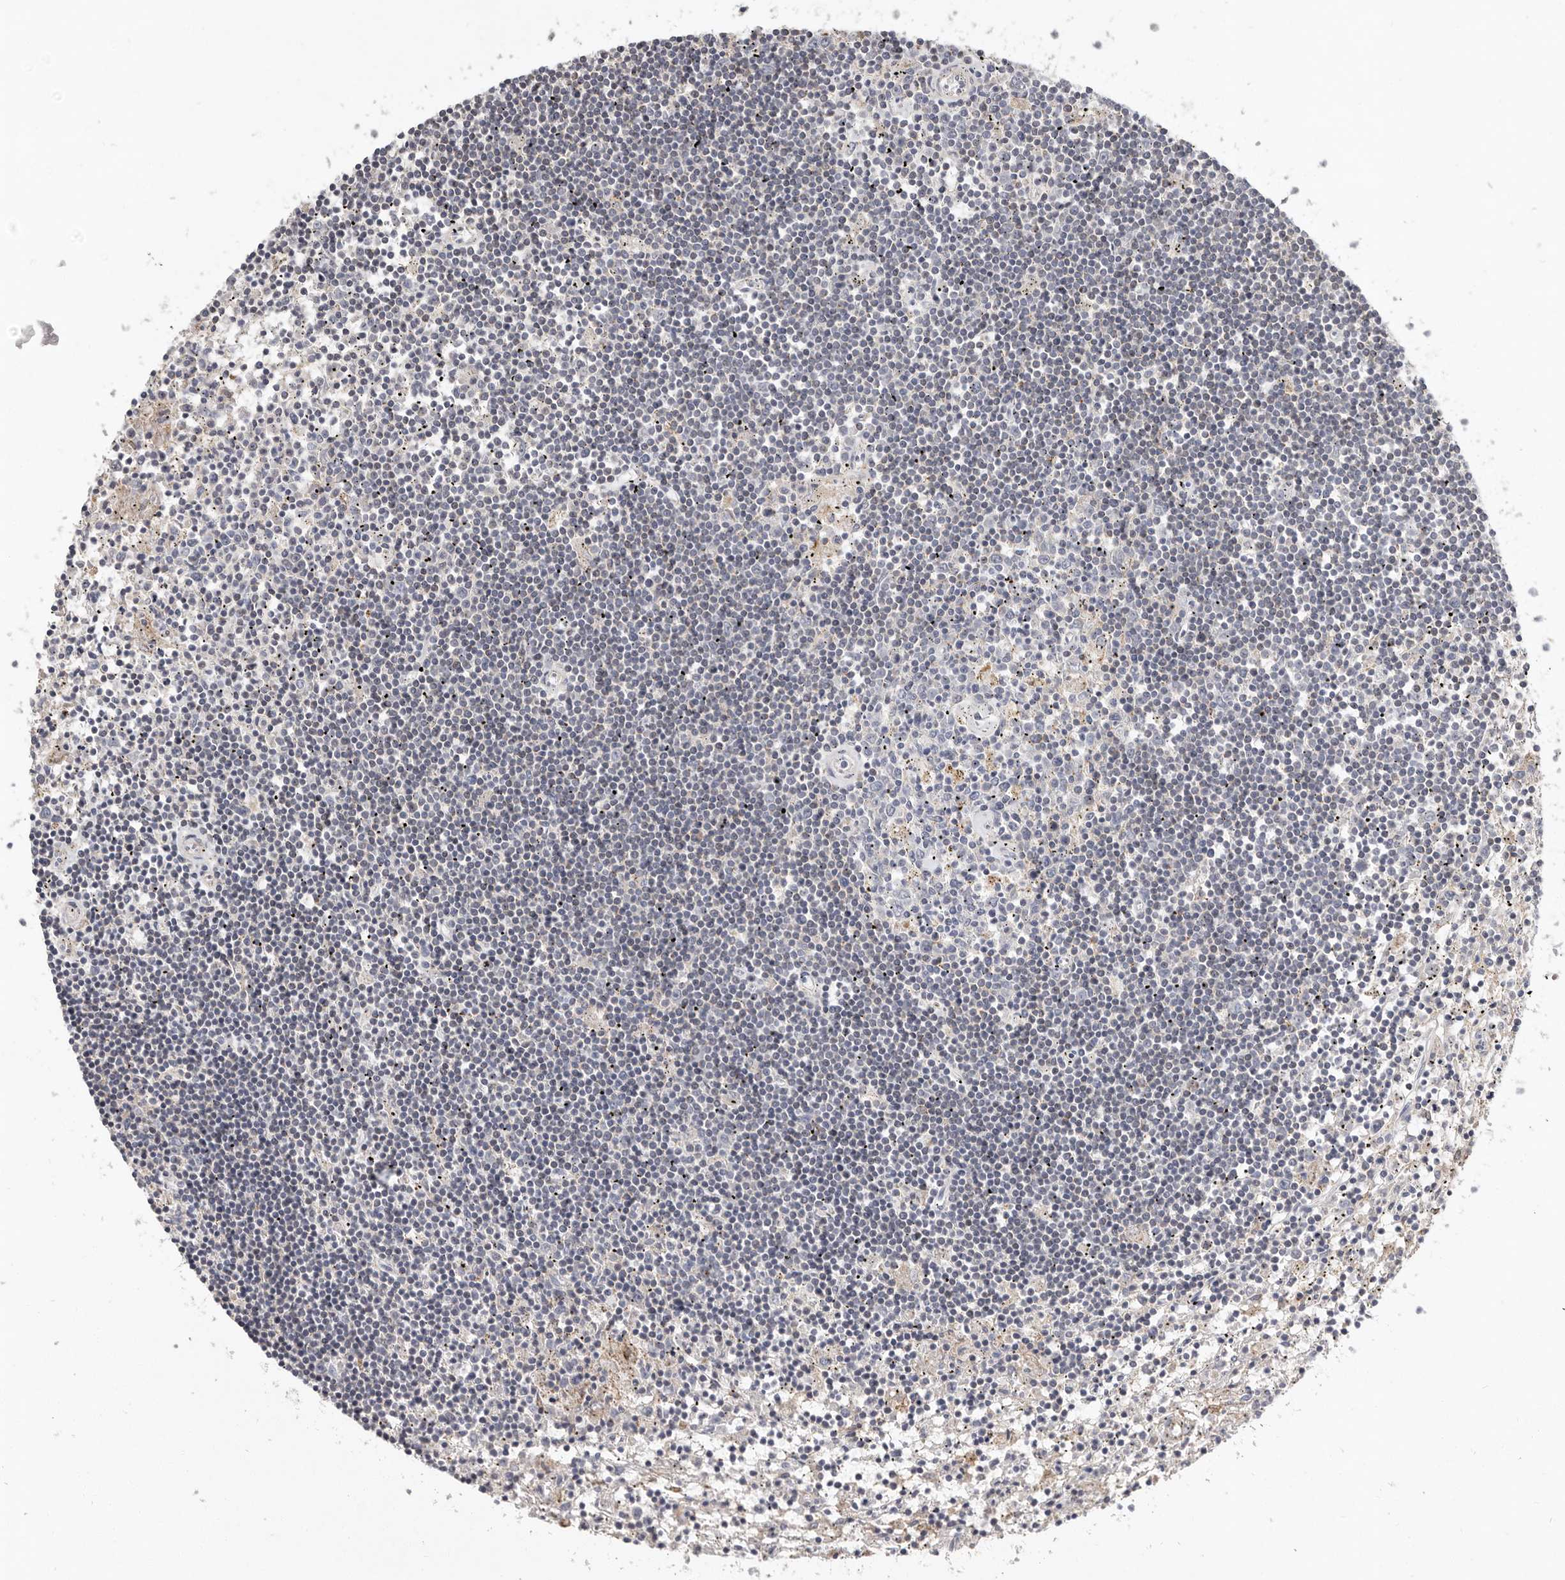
{"staining": {"intensity": "negative", "quantity": "none", "location": "none"}, "tissue": "lymphoma", "cell_type": "Tumor cells", "image_type": "cancer", "snomed": [{"axis": "morphology", "description": "Malignant lymphoma, non-Hodgkin's type, Low grade"}, {"axis": "topography", "description": "Spleen"}], "caption": "DAB (3,3'-diaminobenzidine) immunohistochemical staining of human malignant lymphoma, non-Hodgkin's type (low-grade) exhibits no significant staining in tumor cells.", "gene": "KIF26B", "patient": {"sex": "male", "age": 76}}